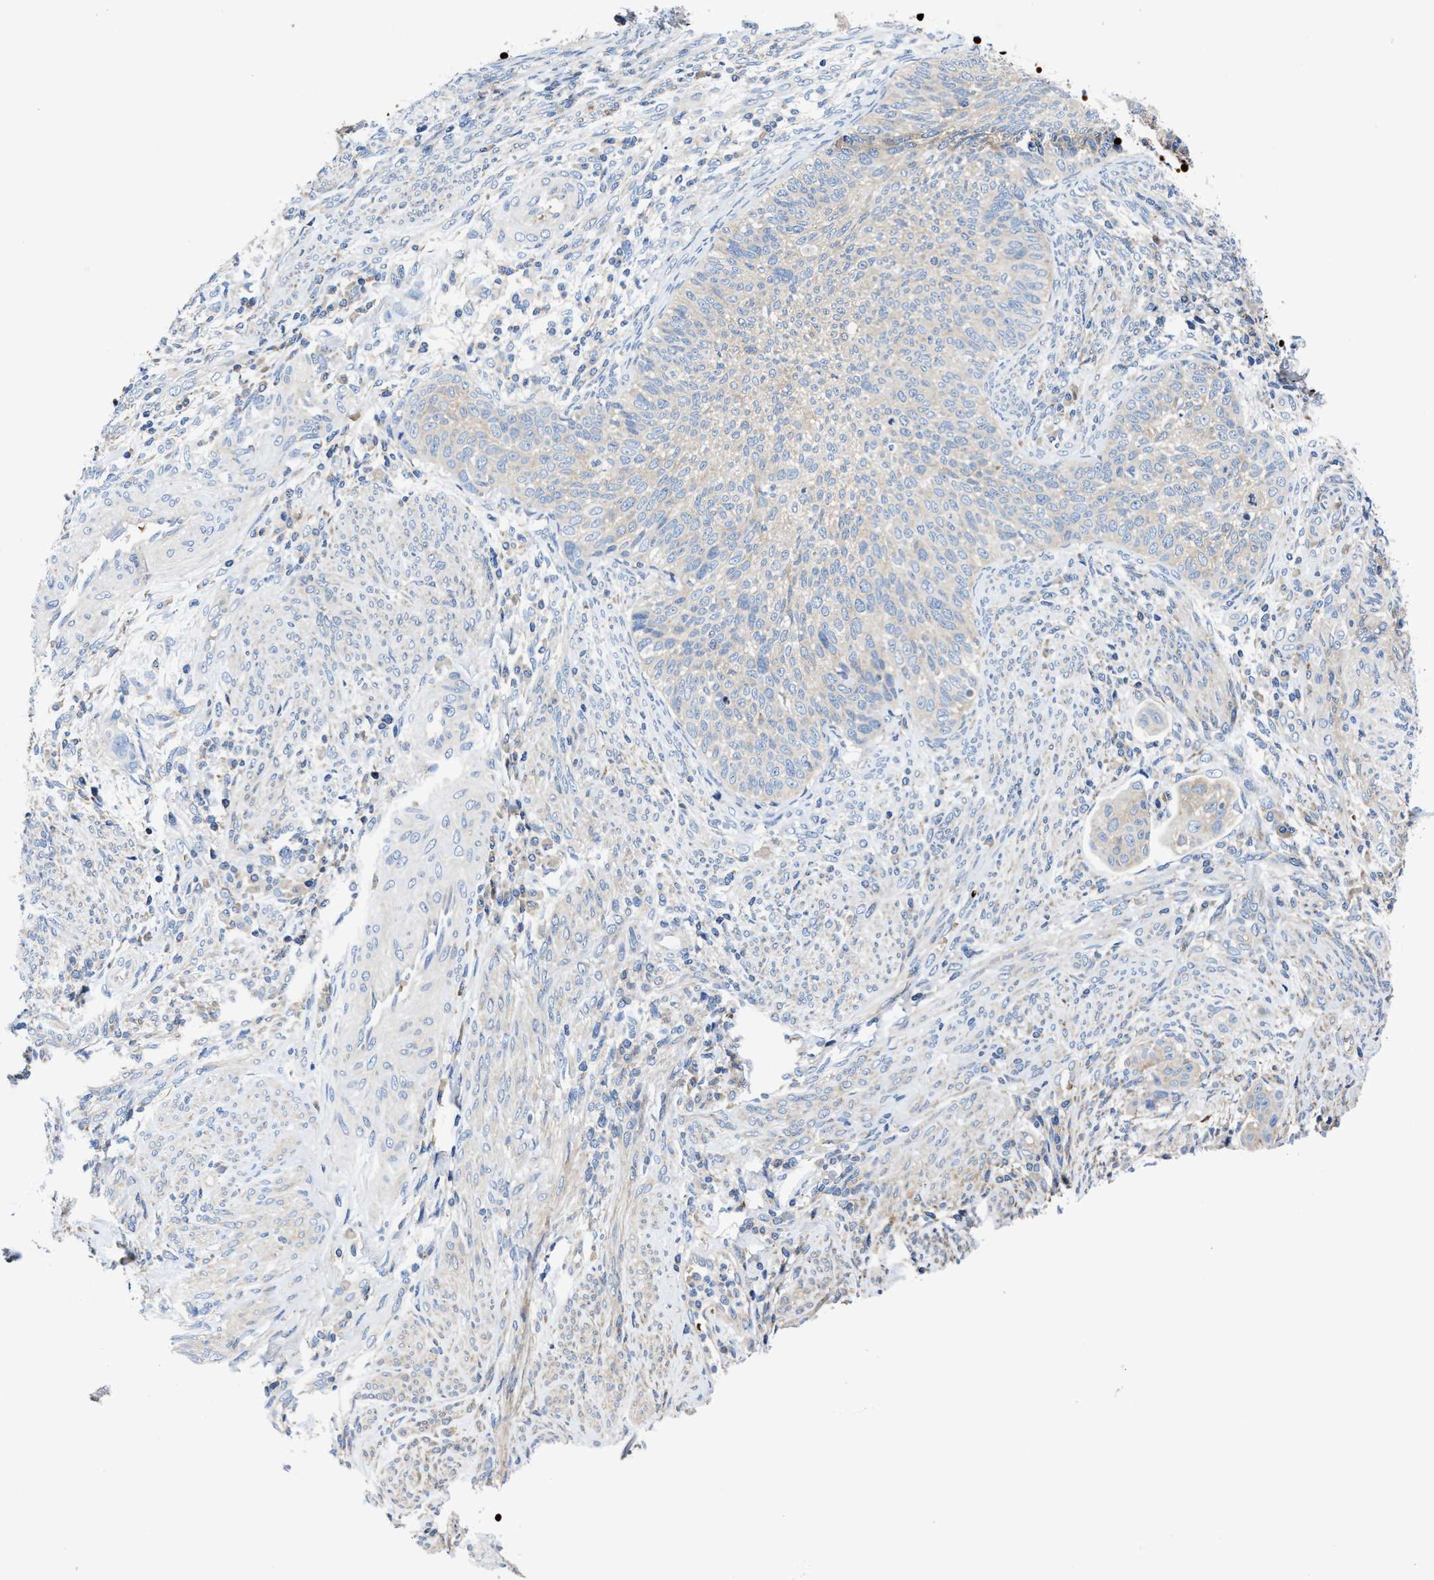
{"staining": {"intensity": "negative", "quantity": "none", "location": "none"}, "tissue": "cervical cancer", "cell_type": "Tumor cells", "image_type": "cancer", "snomed": [{"axis": "morphology", "description": "Squamous cell carcinoma, NOS"}, {"axis": "topography", "description": "Cervix"}], "caption": "Immunohistochemical staining of cervical cancer (squamous cell carcinoma) demonstrates no significant staining in tumor cells.", "gene": "PHLPP1", "patient": {"sex": "female", "age": 70}}